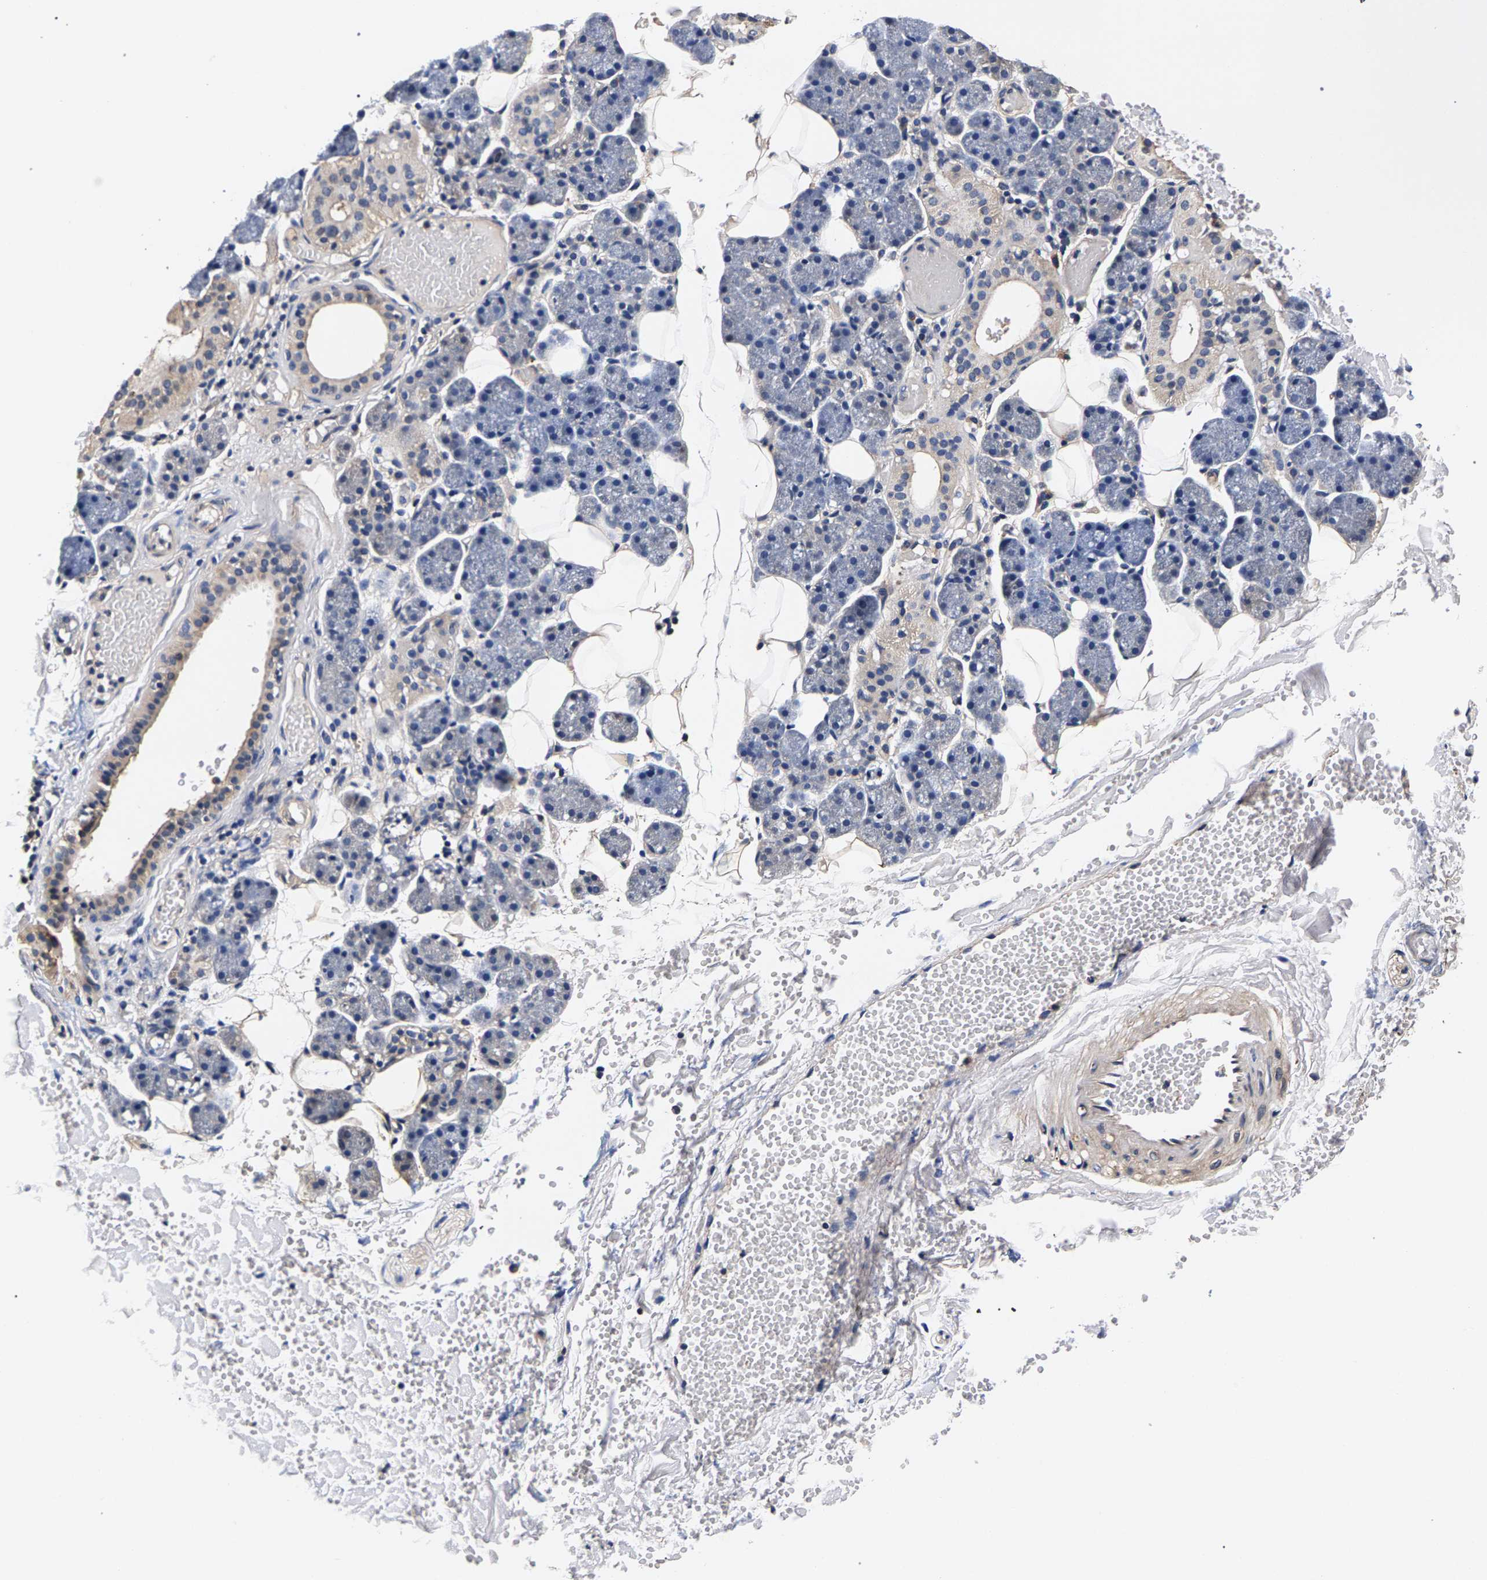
{"staining": {"intensity": "weak", "quantity": "25%-75%", "location": "cytoplasmic/membranous"}, "tissue": "salivary gland", "cell_type": "Glandular cells", "image_type": "normal", "snomed": [{"axis": "morphology", "description": "Normal tissue, NOS"}, {"axis": "topography", "description": "Salivary gland"}], "caption": "Brown immunohistochemical staining in benign salivary gland exhibits weak cytoplasmic/membranous staining in about 25%-75% of glandular cells.", "gene": "MARCHF7", "patient": {"sex": "female", "age": 33}}